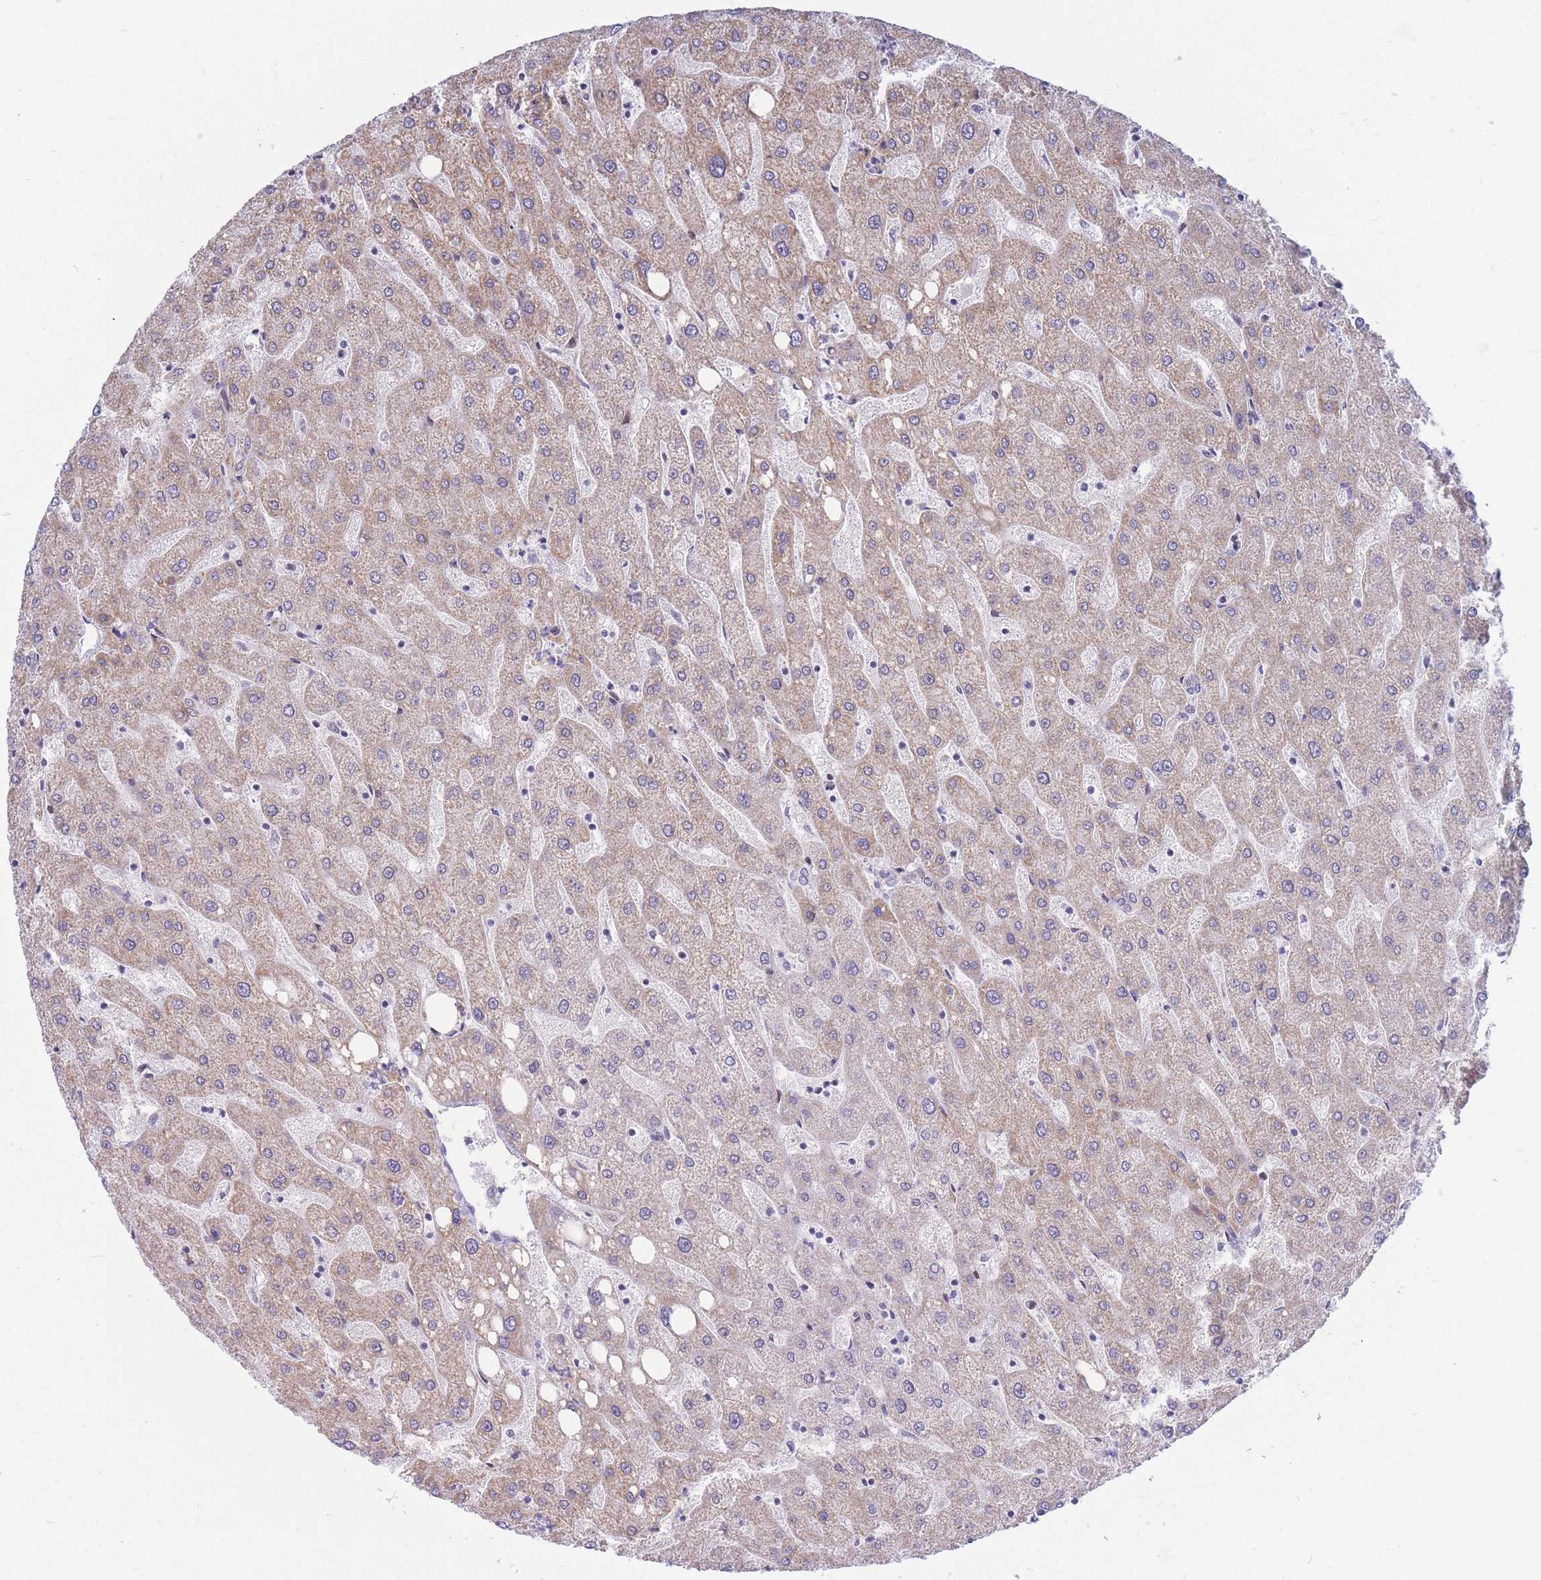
{"staining": {"intensity": "negative", "quantity": "none", "location": "none"}, "tissue": "liver", "cell_type": "Cholangiocytes", "image_type": "normal", "snomed": [{"axis": "morphology", "description": "Normal tissue, NOS"}, {"axis": "topography", "description": "Liver"}], "caption": "Protein analysis of normal liver exhibits no significant staining in cholangiocytes.", "gene": "HSPE1", "patient": {"sex": "male", "age": 67}}